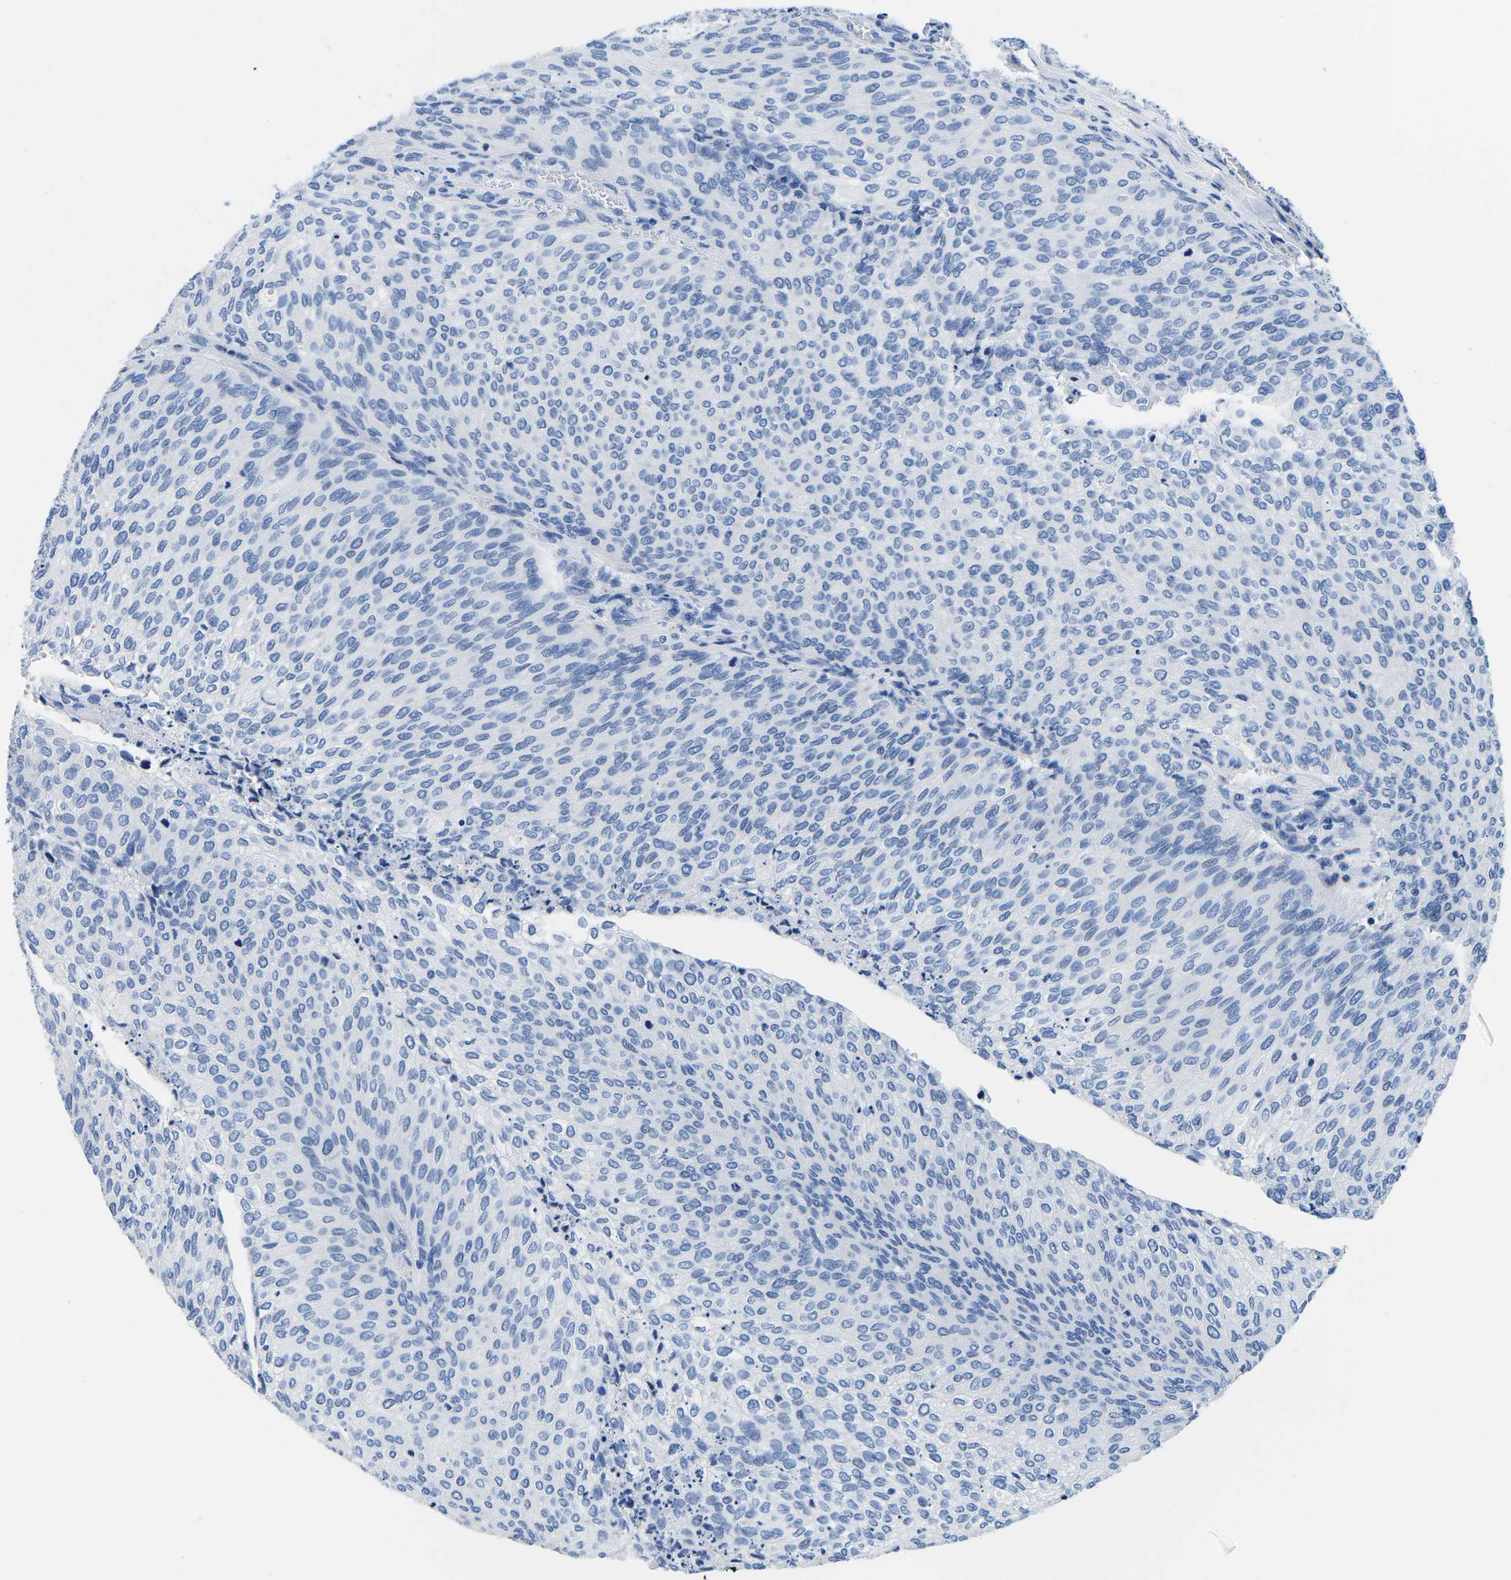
{"staining": {"intensity": "negative", "quantity": "none", "location": "none"}, "tissue": "urothelial cancer", "cell_type": "Tumor cells", "image_type": "cancer", "snomed": [{"axis": "morphology", "description": "Urothelial carcinoma, Low grade"}, {"axis": "topography", "description": "Urinary bladder"}], "caption": "The IHC micrograph has no significant positivity in tumor cells of low-grade urothelial carcinoma tissue.", "gene": "CYP1A2", "patient": {"sex": "female", "age": 79}}